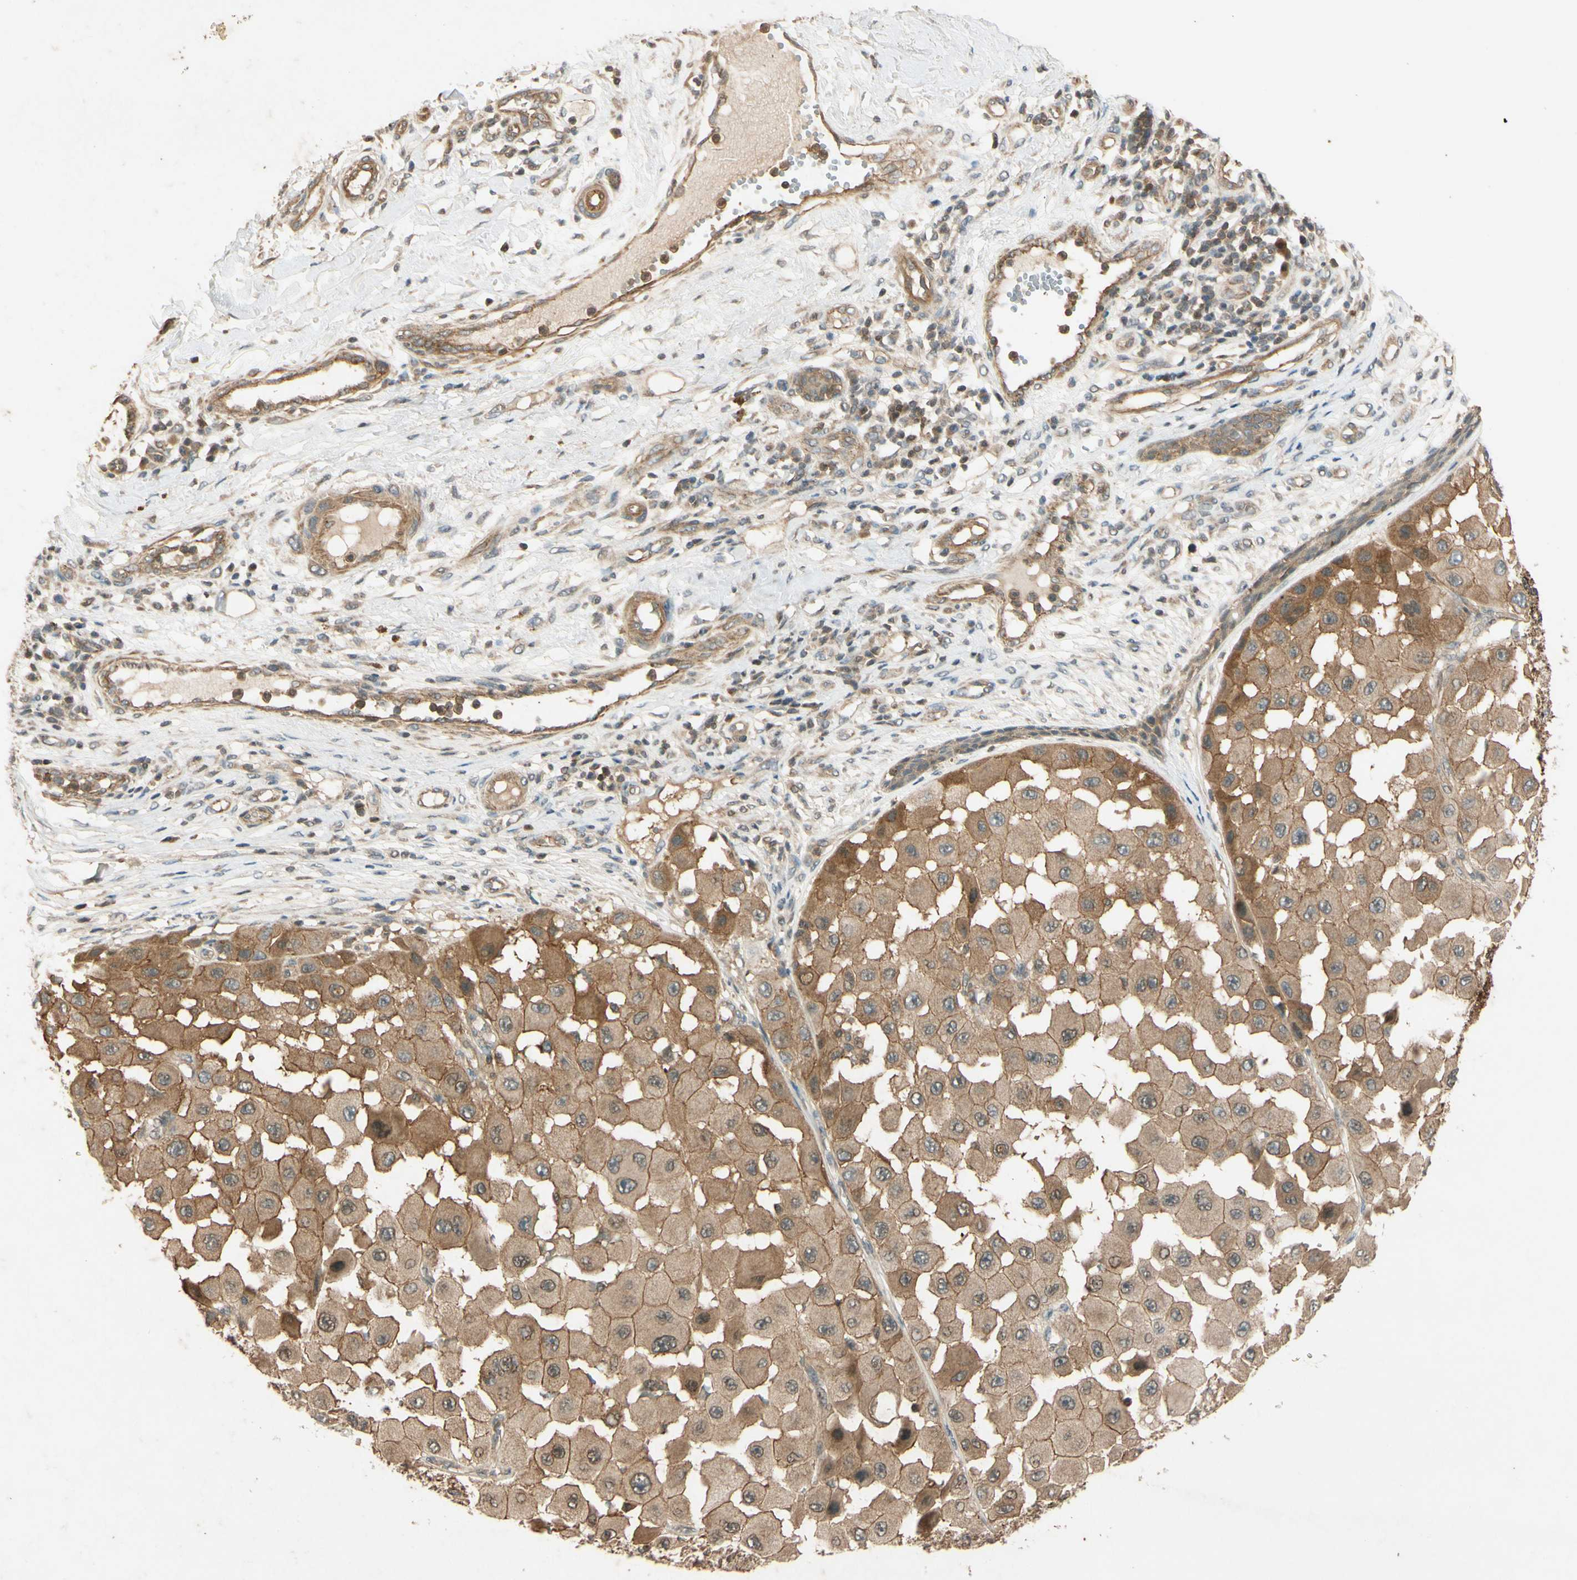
{"staining": {"intensity": "moderate", "quantity": ">75%", "location": "cytoplasmic/membranous"}, "tissue": "melanoma", "cell_type": "Tumor cells", "image_type": "cancer", "snomed": [{"axis": "morphology", "description": "Malignant melanoma, NOS"}, {"axis": "topography", "description": "Skin"}], "caption": "IHC staining of malignant melanoma, which reveals medium levels of moderate cytoplasmic/membranous expression in approximately >75% of tumor cells indicating moderate cytoplasmic/membranous protein staining. The staining was performed using DAB (brown) for protein detection and nuclei were counterstained in hematoxylin (blue).", "gene": "EPHA8", "patient": {"sex": "female", "age": 81}}